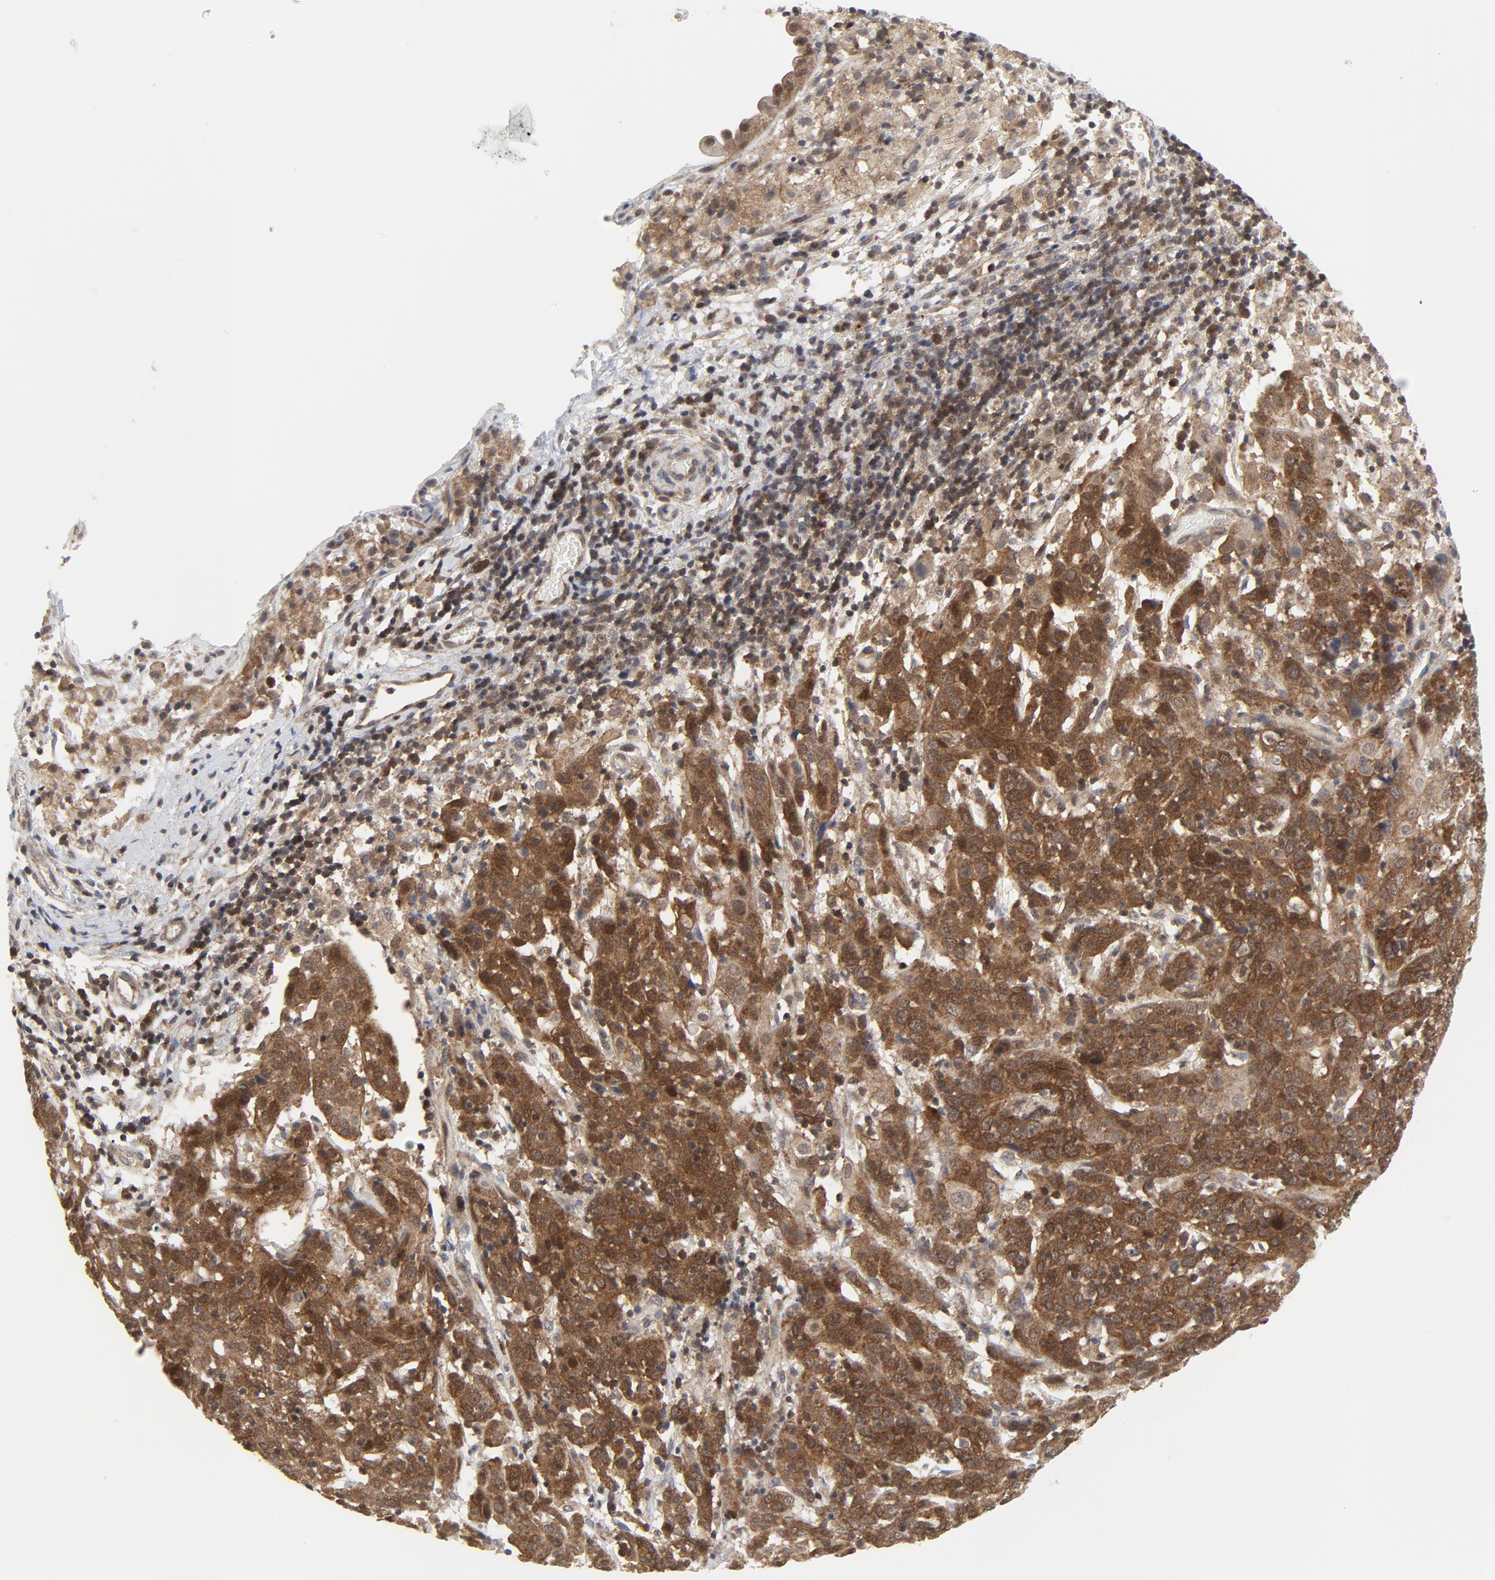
{"staining": {"intensity": "strong", "quantity": ">75%", "location": "cytoplasmic/membranous,nuclear"}, "tissue": "cervical cancer", "cell_type": "Tumor cells", "image_type": "cancer", "snomed": [{"axis": "morphology", "description": "Normal tissue, NOS"}, {"axis": "morphology", "description": "Squamous cell carcinoma, NOS"}, {"axis": "topography", "description": "Cervix"}], "caption": "IHC of human cervical squamous cell carcinoma shows high levels of strong cytoplasmic/membranous and nuclear staining in approximately >75% of tumor cells.", "gene": "MAP2K7", "patient": {"sex": "female", "age": 67}}